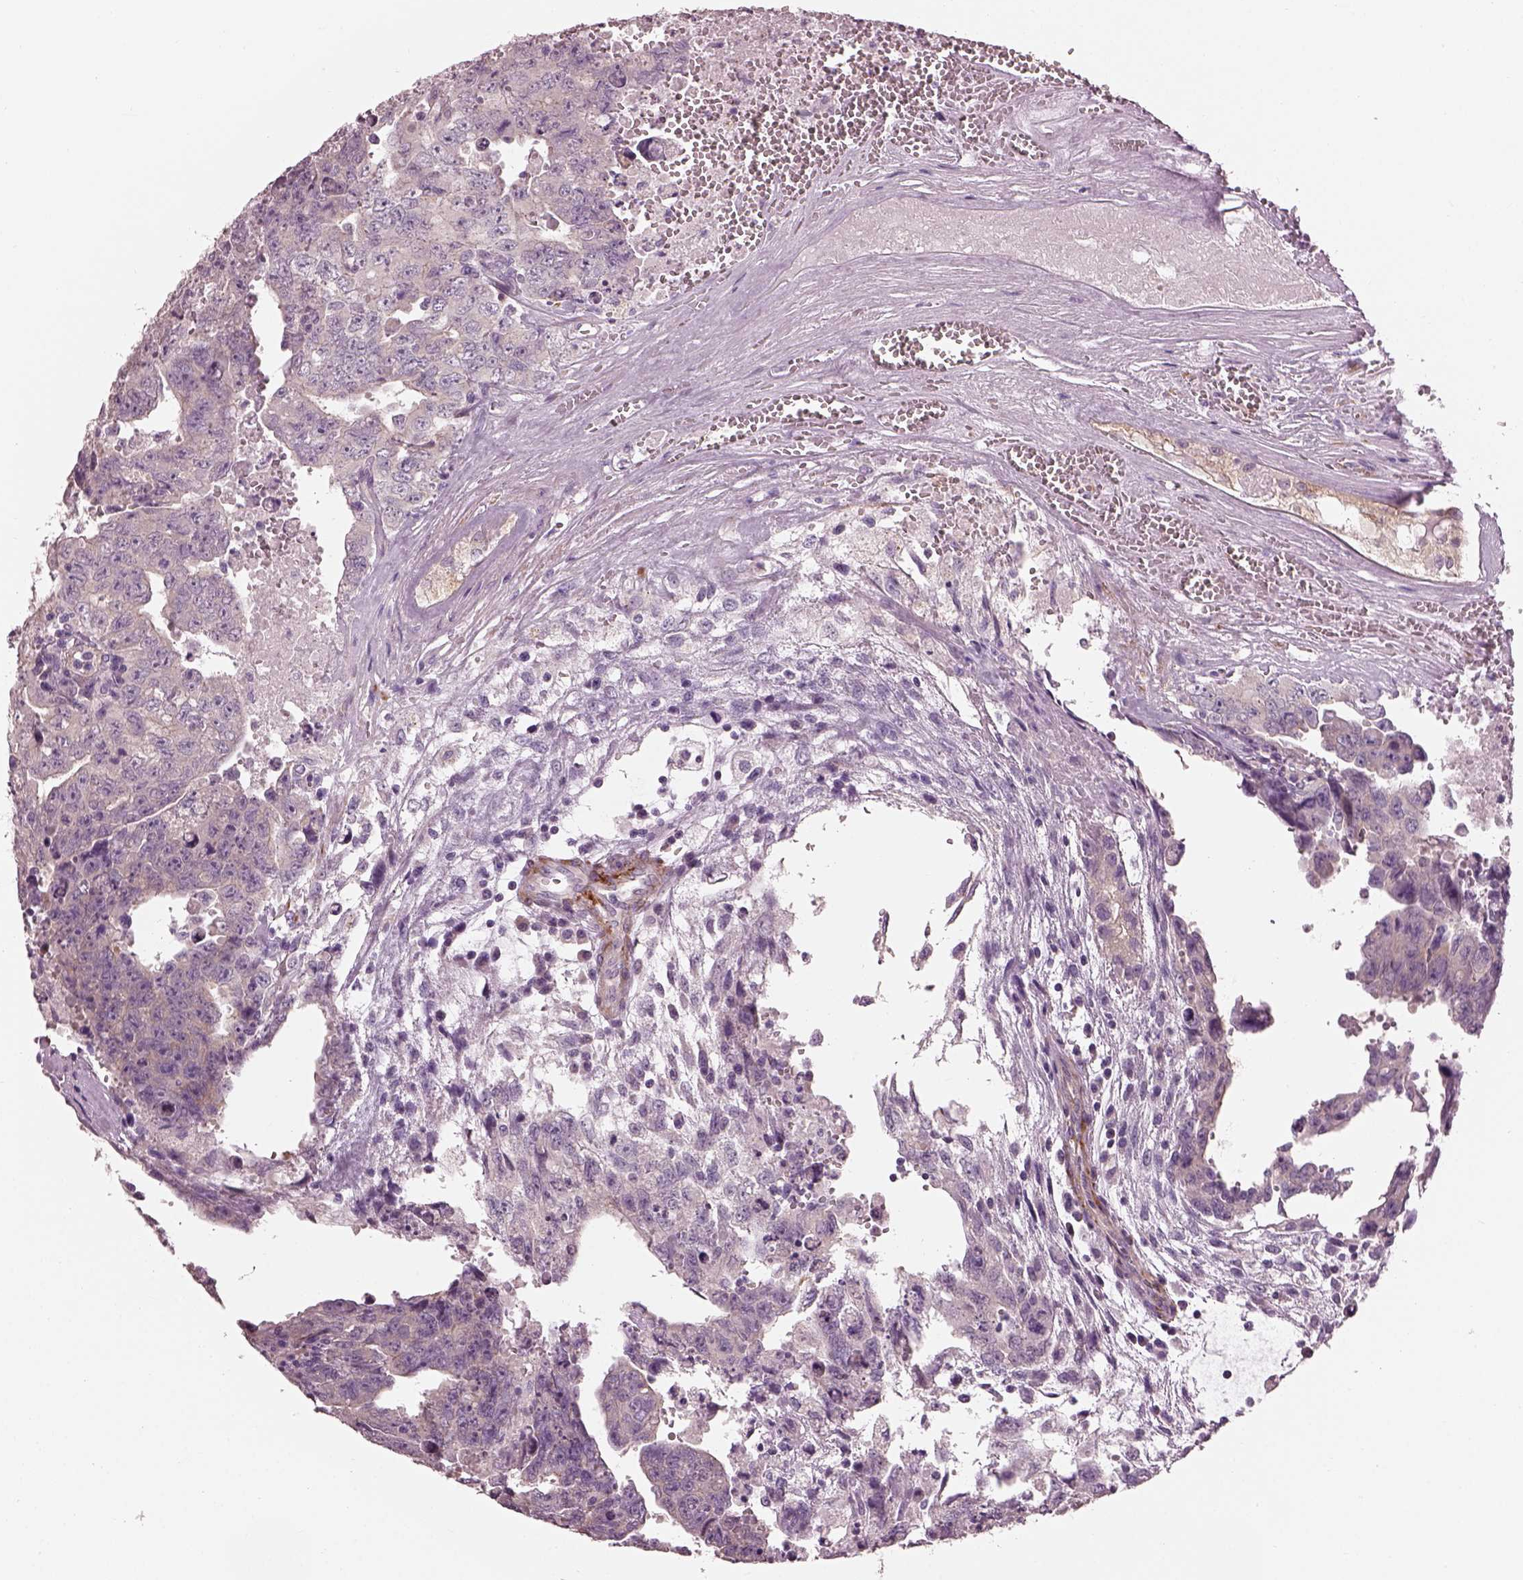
{"staining": {"intensity": "negative", "quantity": "none", "location": "none"}, "tissue": "testis cancer", "cell_type": "Tumor cells", "image_type": "cancer", "snomed": [{"axis": "morphology", "description": "Carcinoma, Embryonal, NOS"}, {"axis": "topography", "description": "Testis"}], "caption": "IHC of embryonal carcinoma (testis) displays no staining in tumor cells.", "gene": "PRKCZ", "patient": {"sex": "male", "age": 24}}